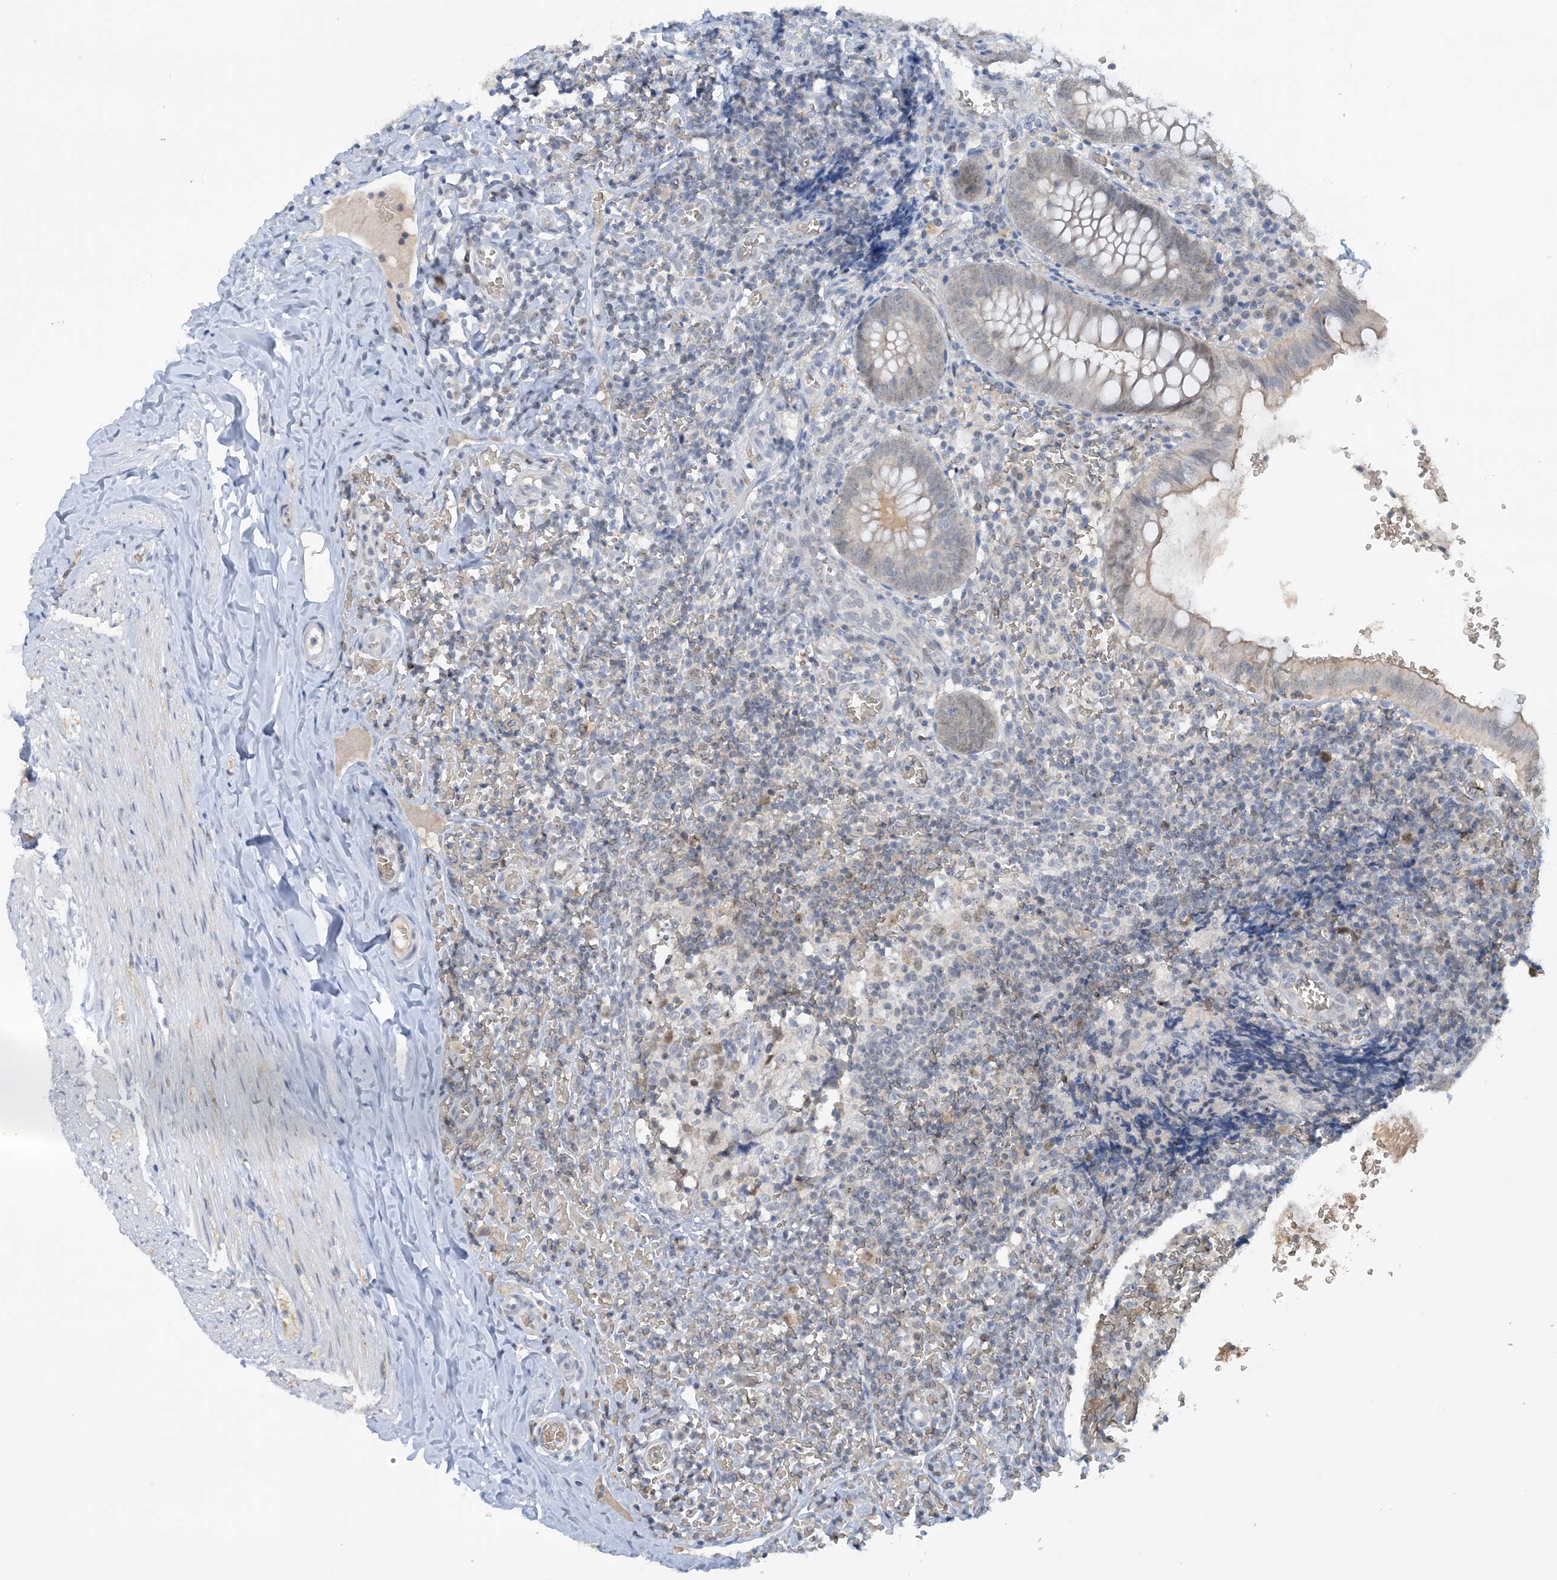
{"staining": {"intensity": "negative", "quantity": "none", "location": "none"}, "tissue": "appendix", "cell_type": "Glandular cells", "image_type": "normal", "snomed": [{"axis": "morphology", "description": "Normal tissue, NOS"}, {"axis": "topography", "description": "Appendix"}], "caption": "Normal appendix was stained to show a protein in brown. There is no significant staining in glandular cells. (Stains: DAB (3,3'-diaminobenzidine) immunohistochemistry (IHC) with hematoxylin counter stain, Microscopy: brightfield microscopy at high magnification).", "gene": "UBE2E1", "patient": {"sex": "male", "age": 8}}